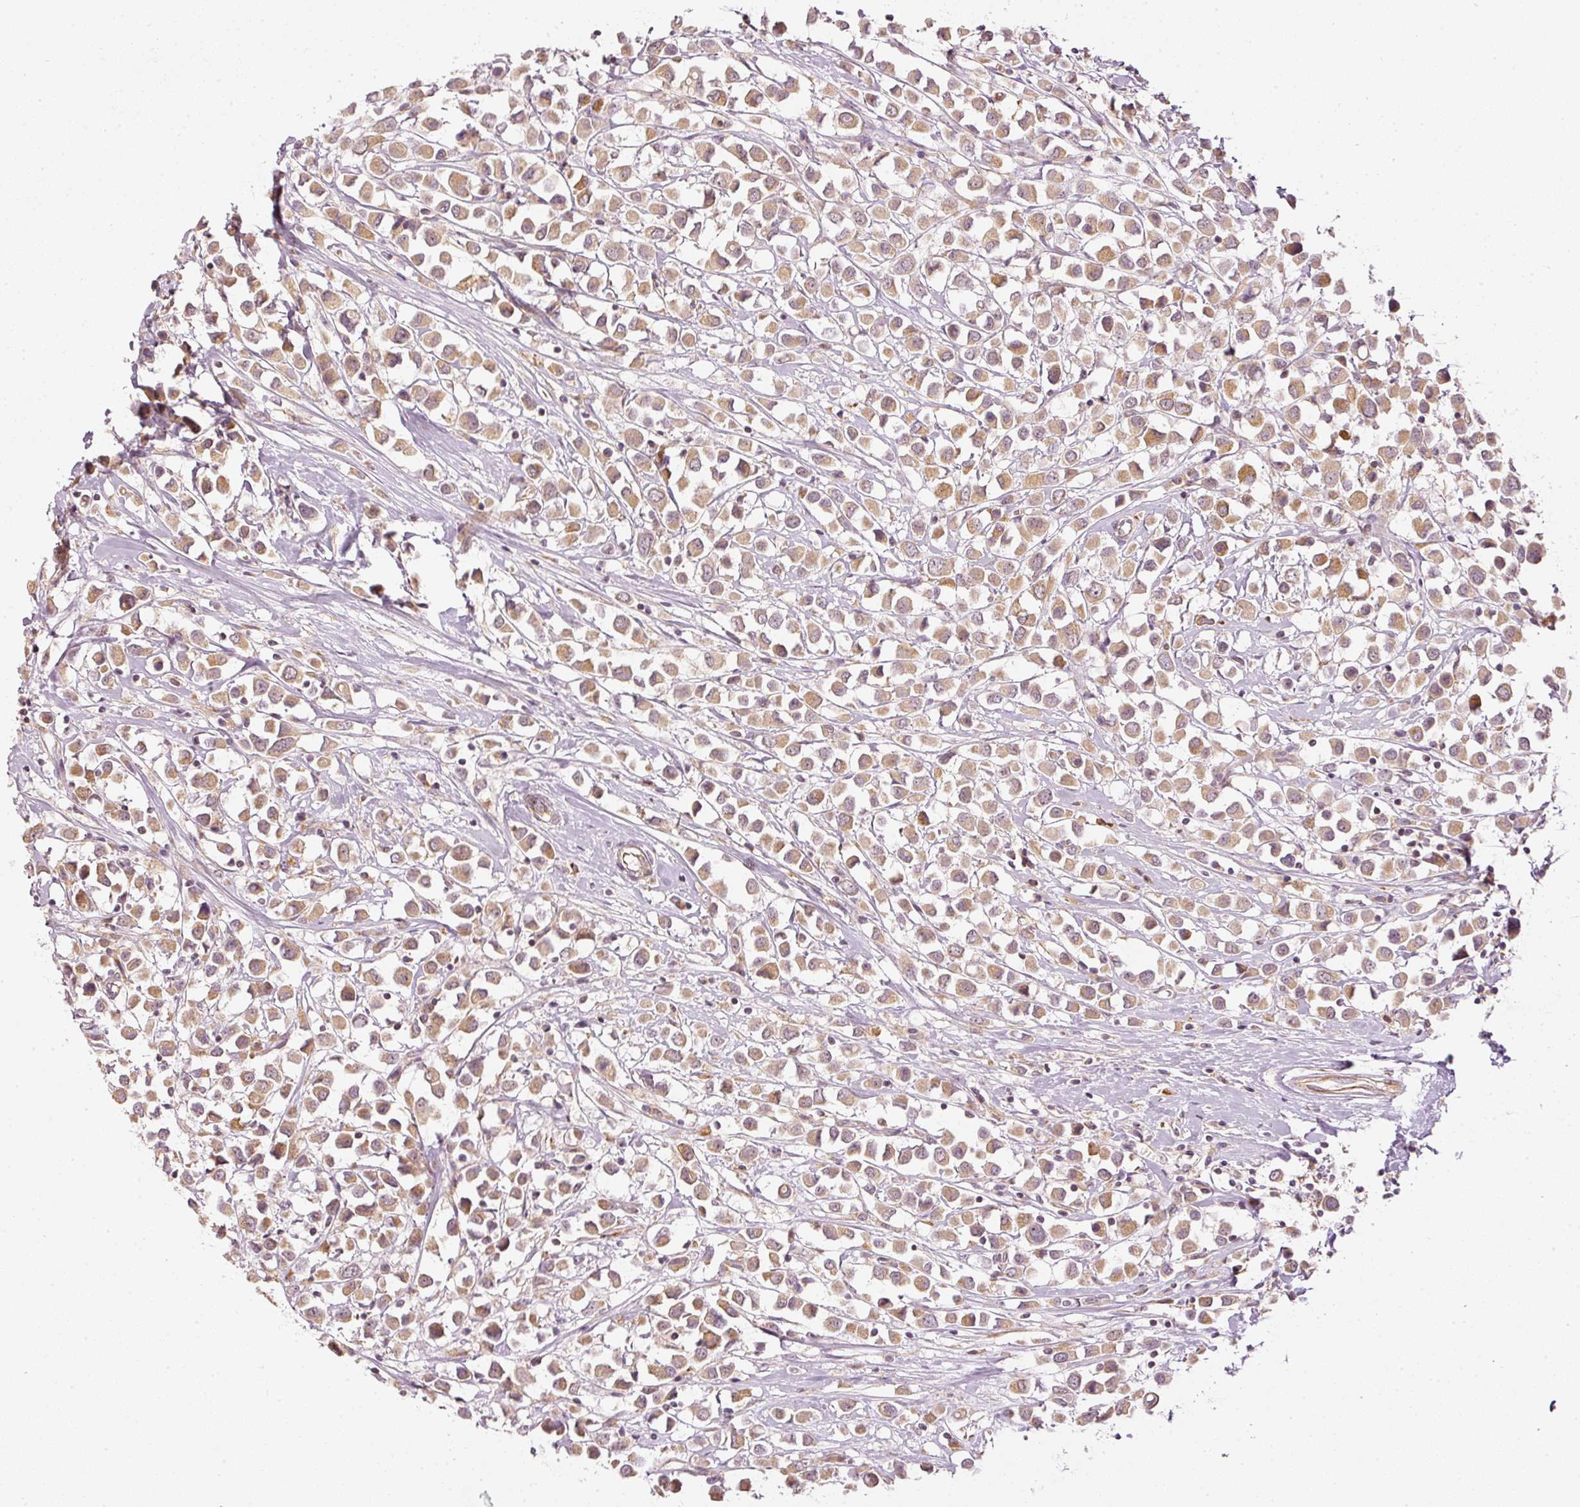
{"staining": {"intensity": "moderate", "quantity": ">75%", "location": "cytoplasmic/membranous"}, "tissue": "breast cancer", "cell_type": "Tumor cells", "image_type": "cancer", "snomed": [{"axis": "morphology", "description": "Duct carcinoma"}, {"axis": "topography", "description": "Breast"}], "caption": "Tumor cells demonstrate moderate cytoplasmic/membranous staining in about >75% of cells in infiltrating ductal carcinoma (breast). Immunohistochemistry stains the protein in brown and the nuclei are stained blue.", "gene": "CDC20B", "patient": {"sex": "female", "age": 61}}